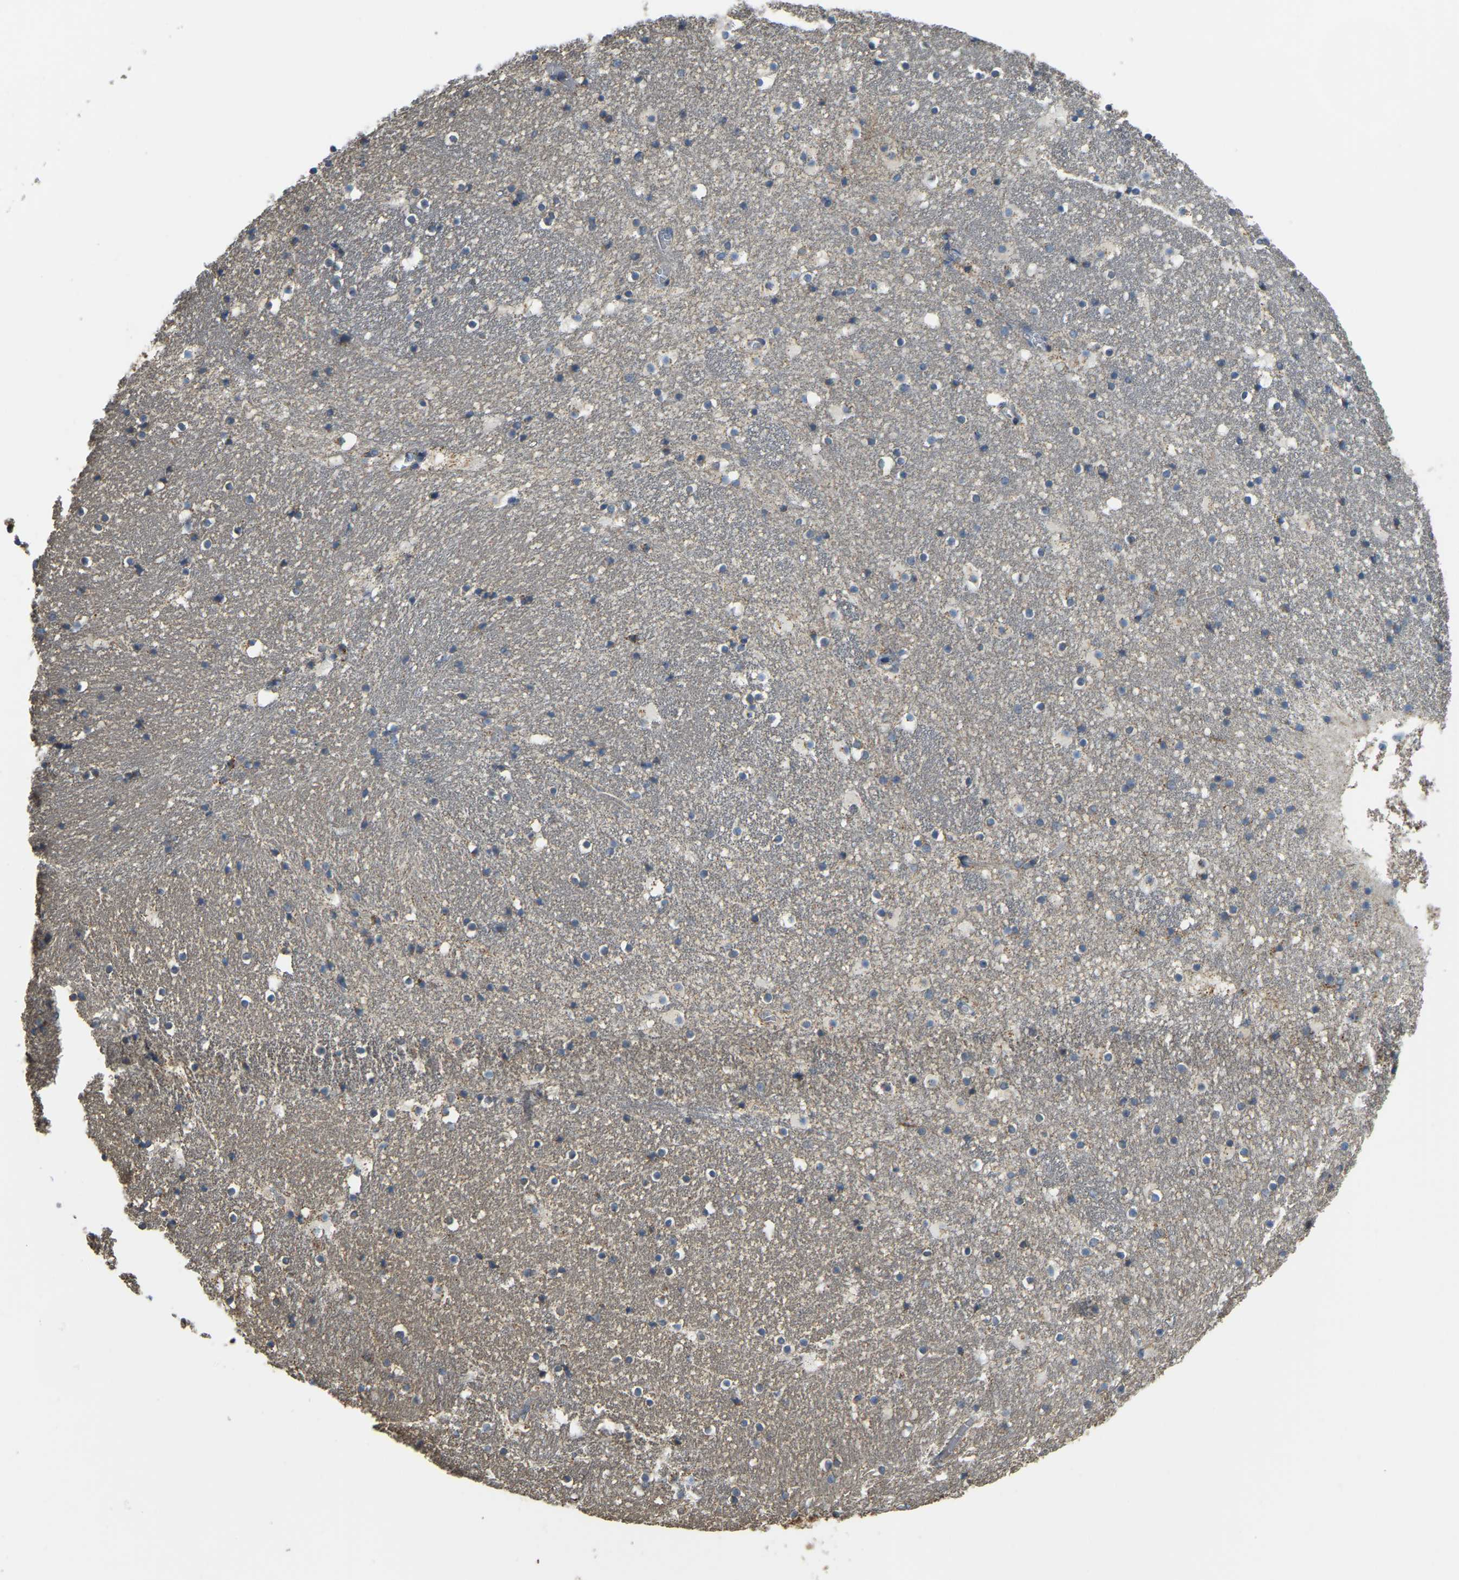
{"staining": {"intensity": "weak", "quantity": "25%-75%", "location": "cytoplasmic/membranous"}, "tissue": "caudate", "cell_type": "Glial cells", "image_type": "normal", "snomed": [{"axis": "morphology", "description": "Normal tissue, NOS"}, {"axis": "topography", "description": "Lateral ventricle wall"}], "caption": "The photomicrograph demonstrates staining of benign caudate, revealing weak cytoplasmic/membranous protein staining (brown color) within glial cells.", "gene": "PSMD7", "patient": {"sex": "male", "age": 45}}